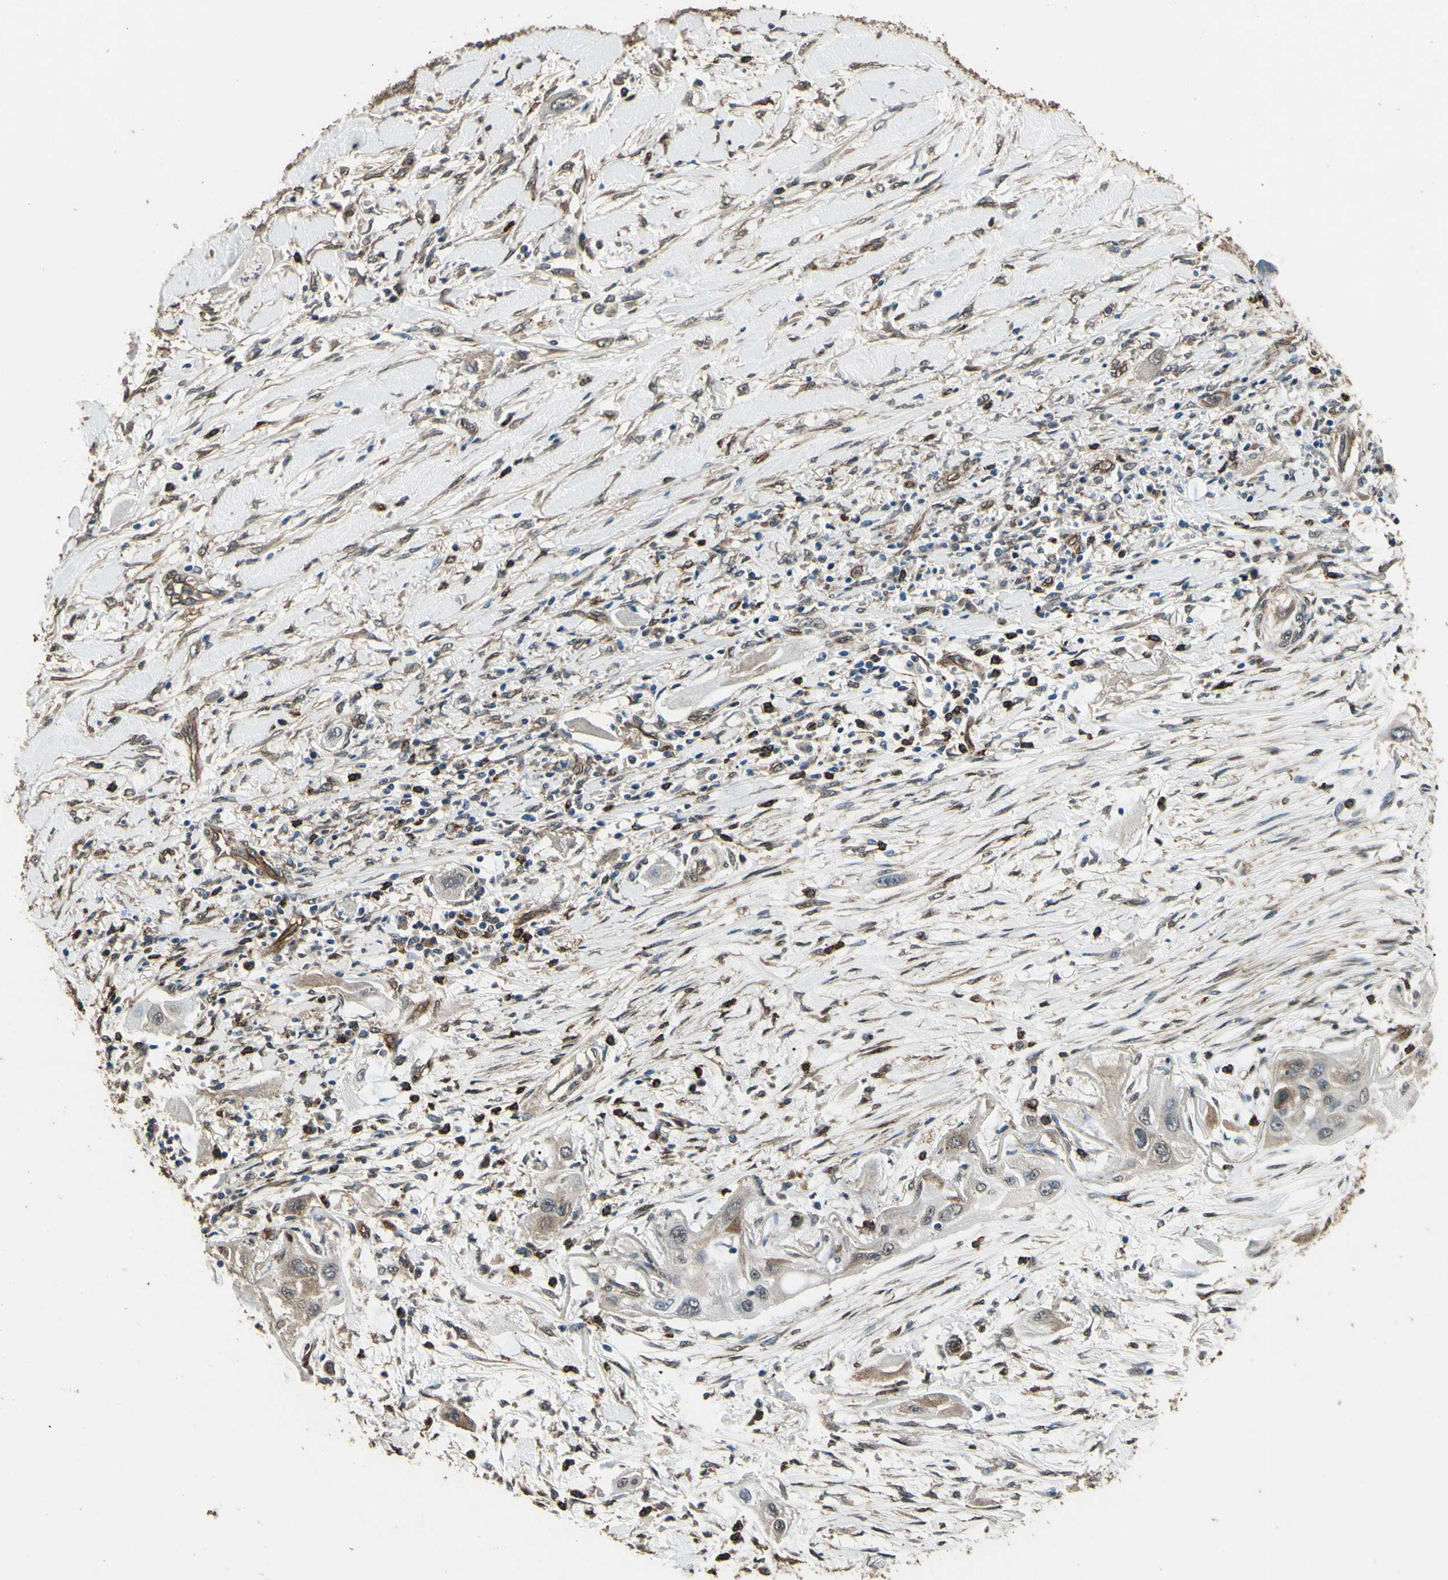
{"staining": {"intensity": "weak", "quantity": ">75%", "location": "cytoplasmic/membranous"}, "tissue": "lung cancer", "cell_type": "Tumor cells", "image_type": "cancer", "snomed": [{"axis": "morphology", "description": "Squamous cell carcinoma, NOS"}, {"axis": "topography", "description": "Lung"}], "caption": "Immunohistochemical staining of human lung cancer (squamous cell carcinoma) shows low levels of weak cytoplasmic/membranous protein positivity in about >75% of tumor cells. The protein is shown in brown color, while the nuclei are stained blue.", "gene": "TSPO", "patient": {"sex": "female", "age": 47}}